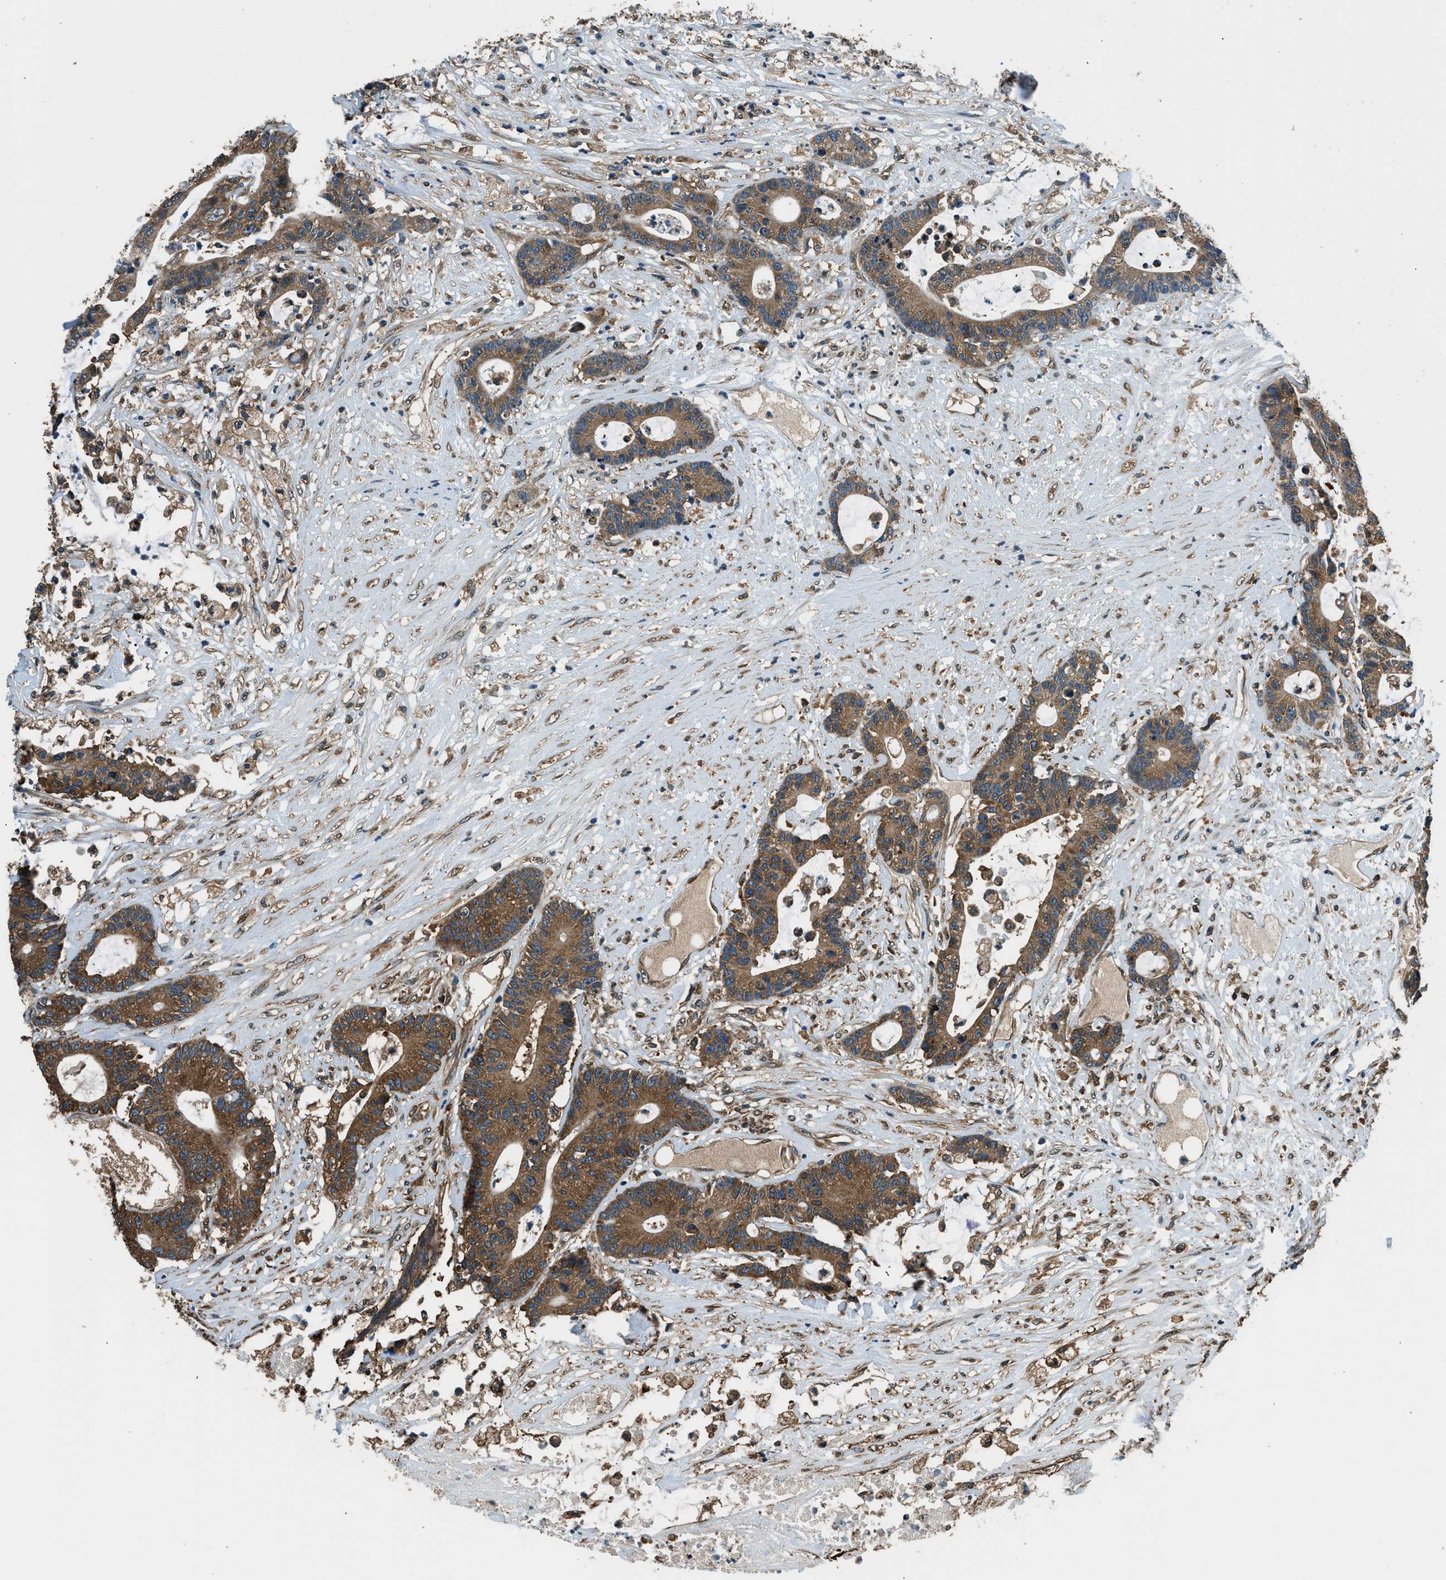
{"staining": {"intensity": "moderate", "quantity": ">75%", "location": "cytoplasmic/membranous"}, "tissue": "colorectal cancer", "cell_type": "Tumor cells", "image_type": "cancer", "snomed": [{"axis": "morphology", "description": "Adenocarcinoma, NOS"}, {"axis": "topography", "description": "Colon"}], "caption": "Human adenocarcinoma (colorectal) stained for a protein (brown) exhibits moderate cytoplasmic/membranous positive staining in about >75% of tumor cells.", "gene": "ARFGAP2", "patient": {"sex": "female", "age": 84}}